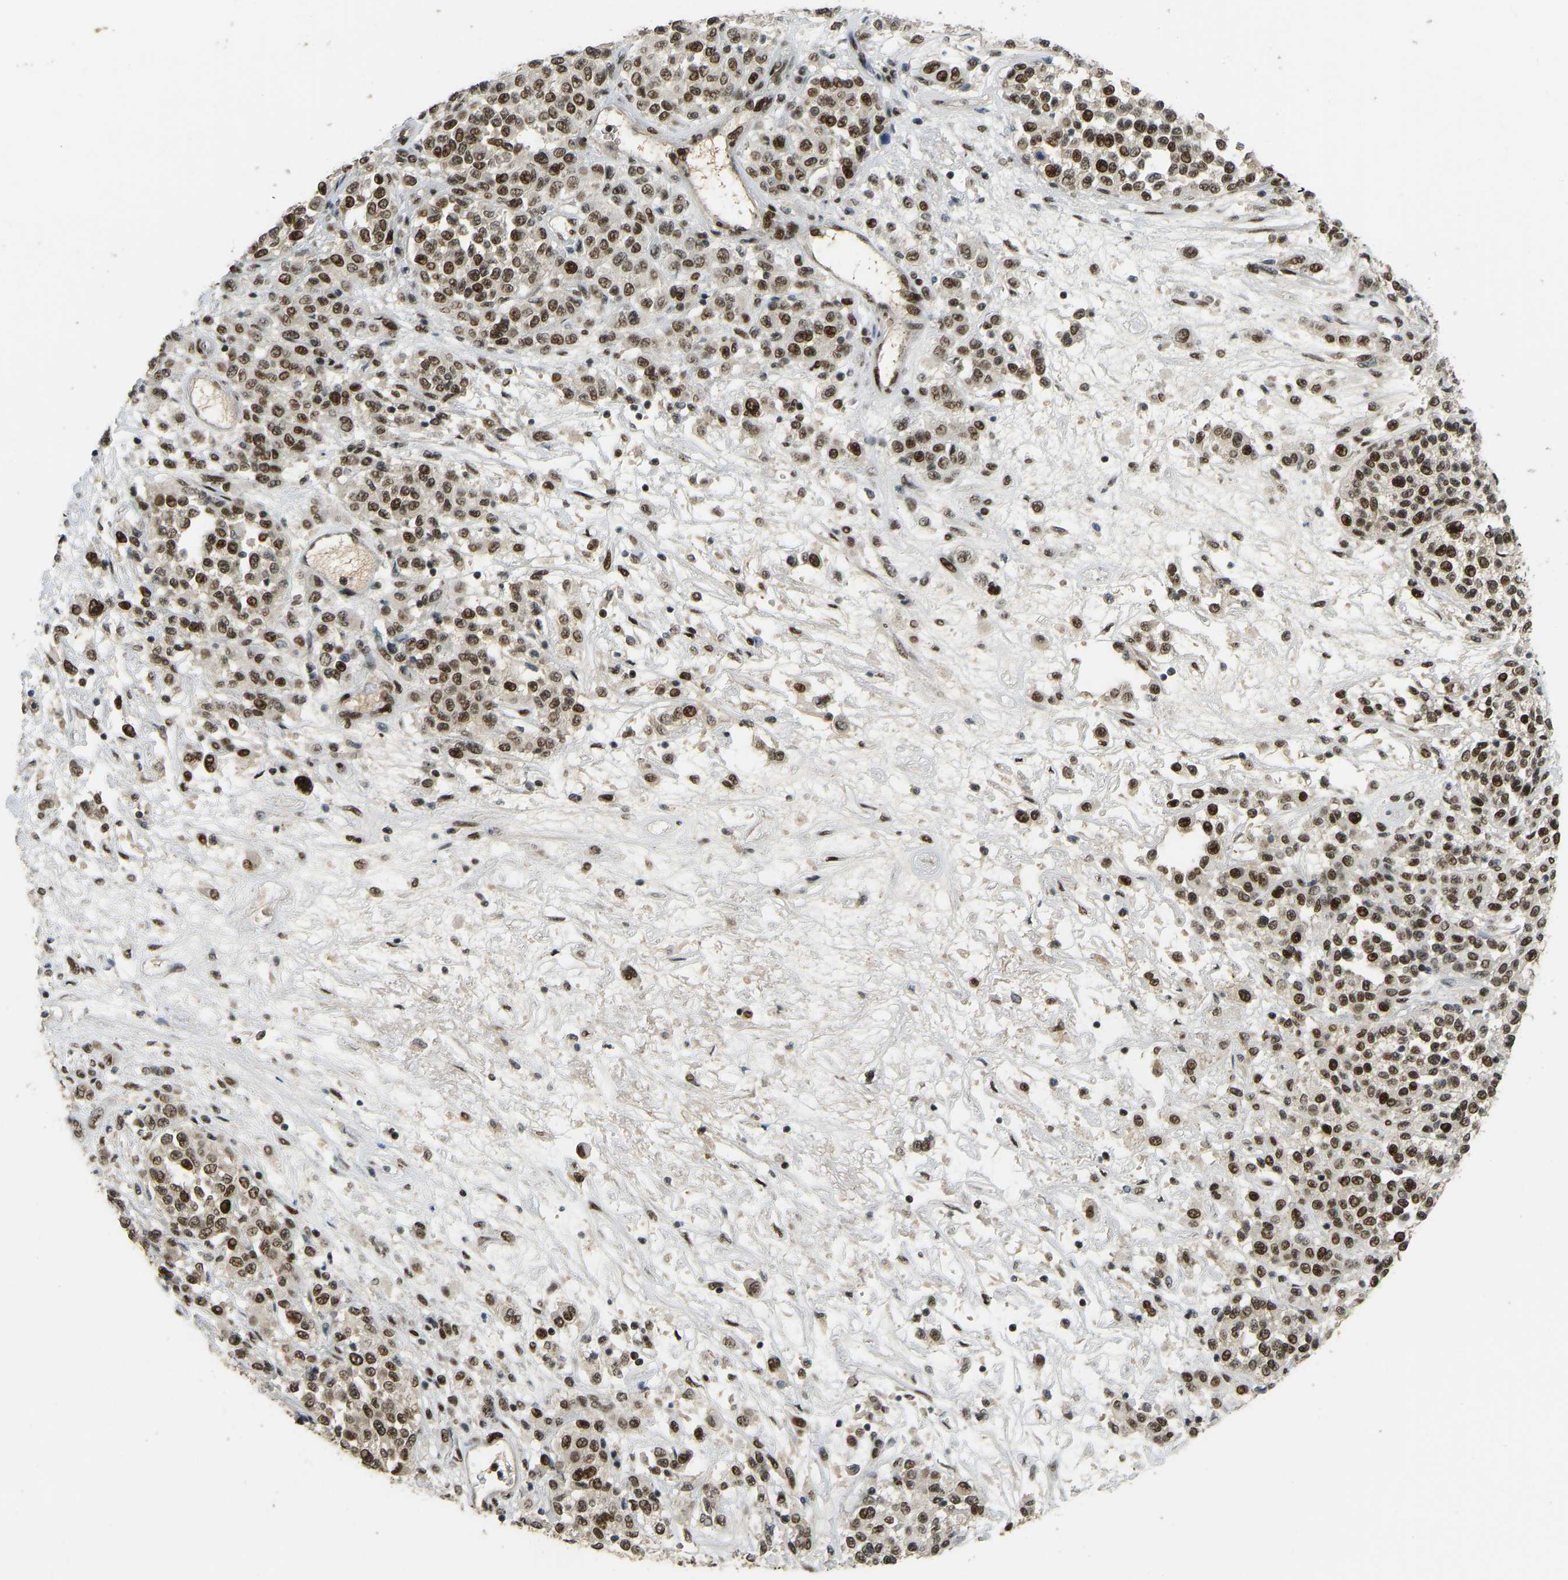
{"staining": {"intensity": "strong", "quantity": ">75%", "location": "nuclear"}, "tissue": "melanoma", "cell_type": "Tumor cells", "image_type": "cancer", "snomed": [{"axis": "morphology", "description": "Malignant melanoma, Metastatic site"}, {"axis": "topography", "description": "Pancreas"}], "caption": "An image of human melanoma stained for a protein shows strong nuclear brown staining in tumor cells. The protein is stained brown, and the nuclei are stained in blue (DAB (3,3'-diaminobenzidine) IHC with brightfield microscopy, high magnification).", "gene": "FOXK1", "patient": {"sex": "female", "age": 30}}